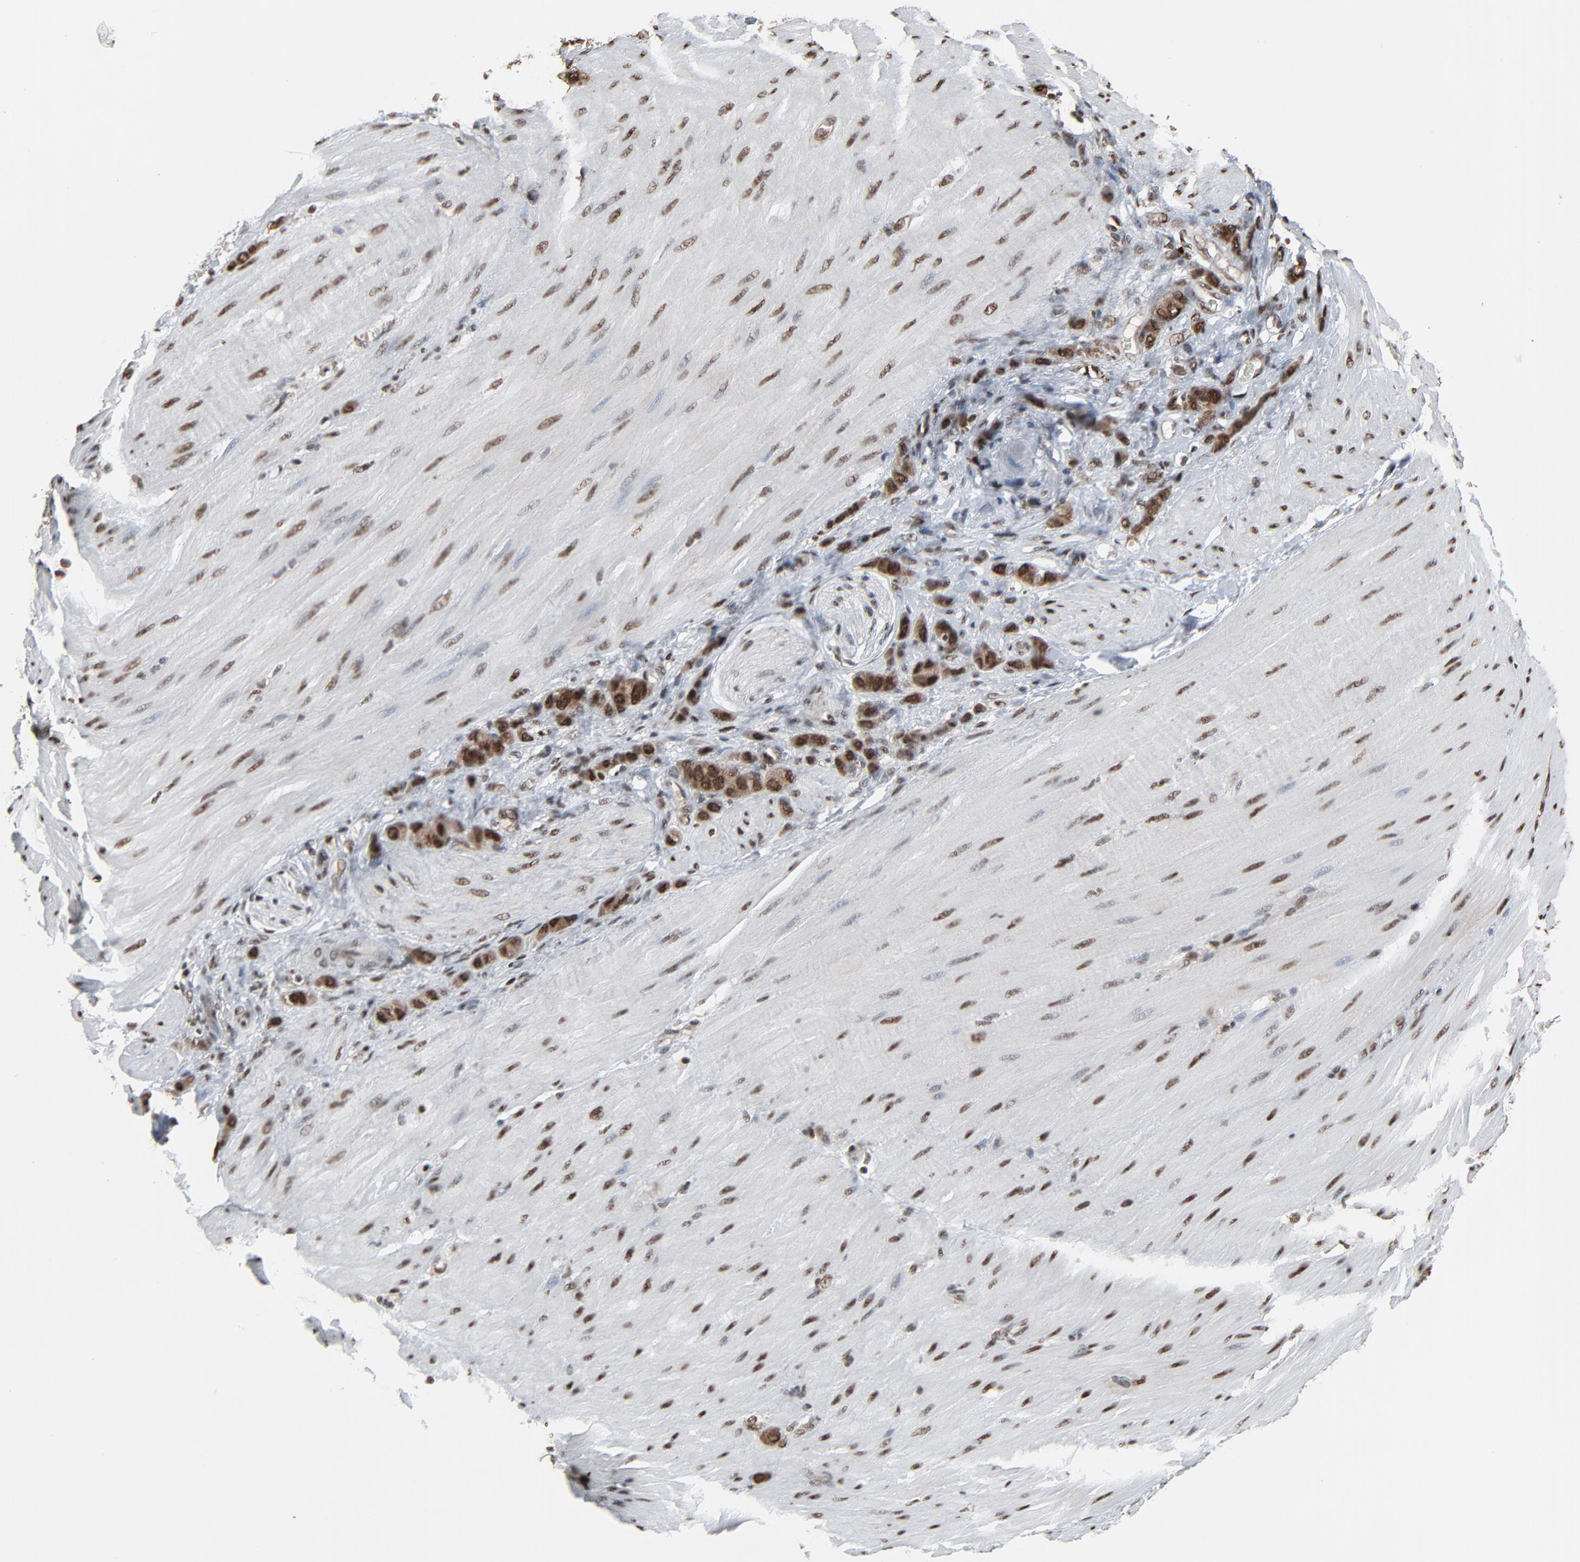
{"staining": {"intensity": "strong", "quantity": ">75%", "location": "cytoplasmic/membranous,nuclear"}, "tissue": "stomach cancer", "cell_type": "Tumor cells", "image_type": "cancer", "snomed": [{"axis": "morphology", "description": "Normal tissue, NOS"}, {"axis": "morphology", "description": "Adenocarcinoma, NOS"}, {"axis": "topography", "description": "Stomach"}], "caption": "About >75% of tumor cells in human stomach cancer show strong cytoplasmic/membranous and nuclear protein positivity as visualized by brown immunohistochemical staining.", "gene": "MEIS2", "patient": {"sex": "male", "age": 82}}